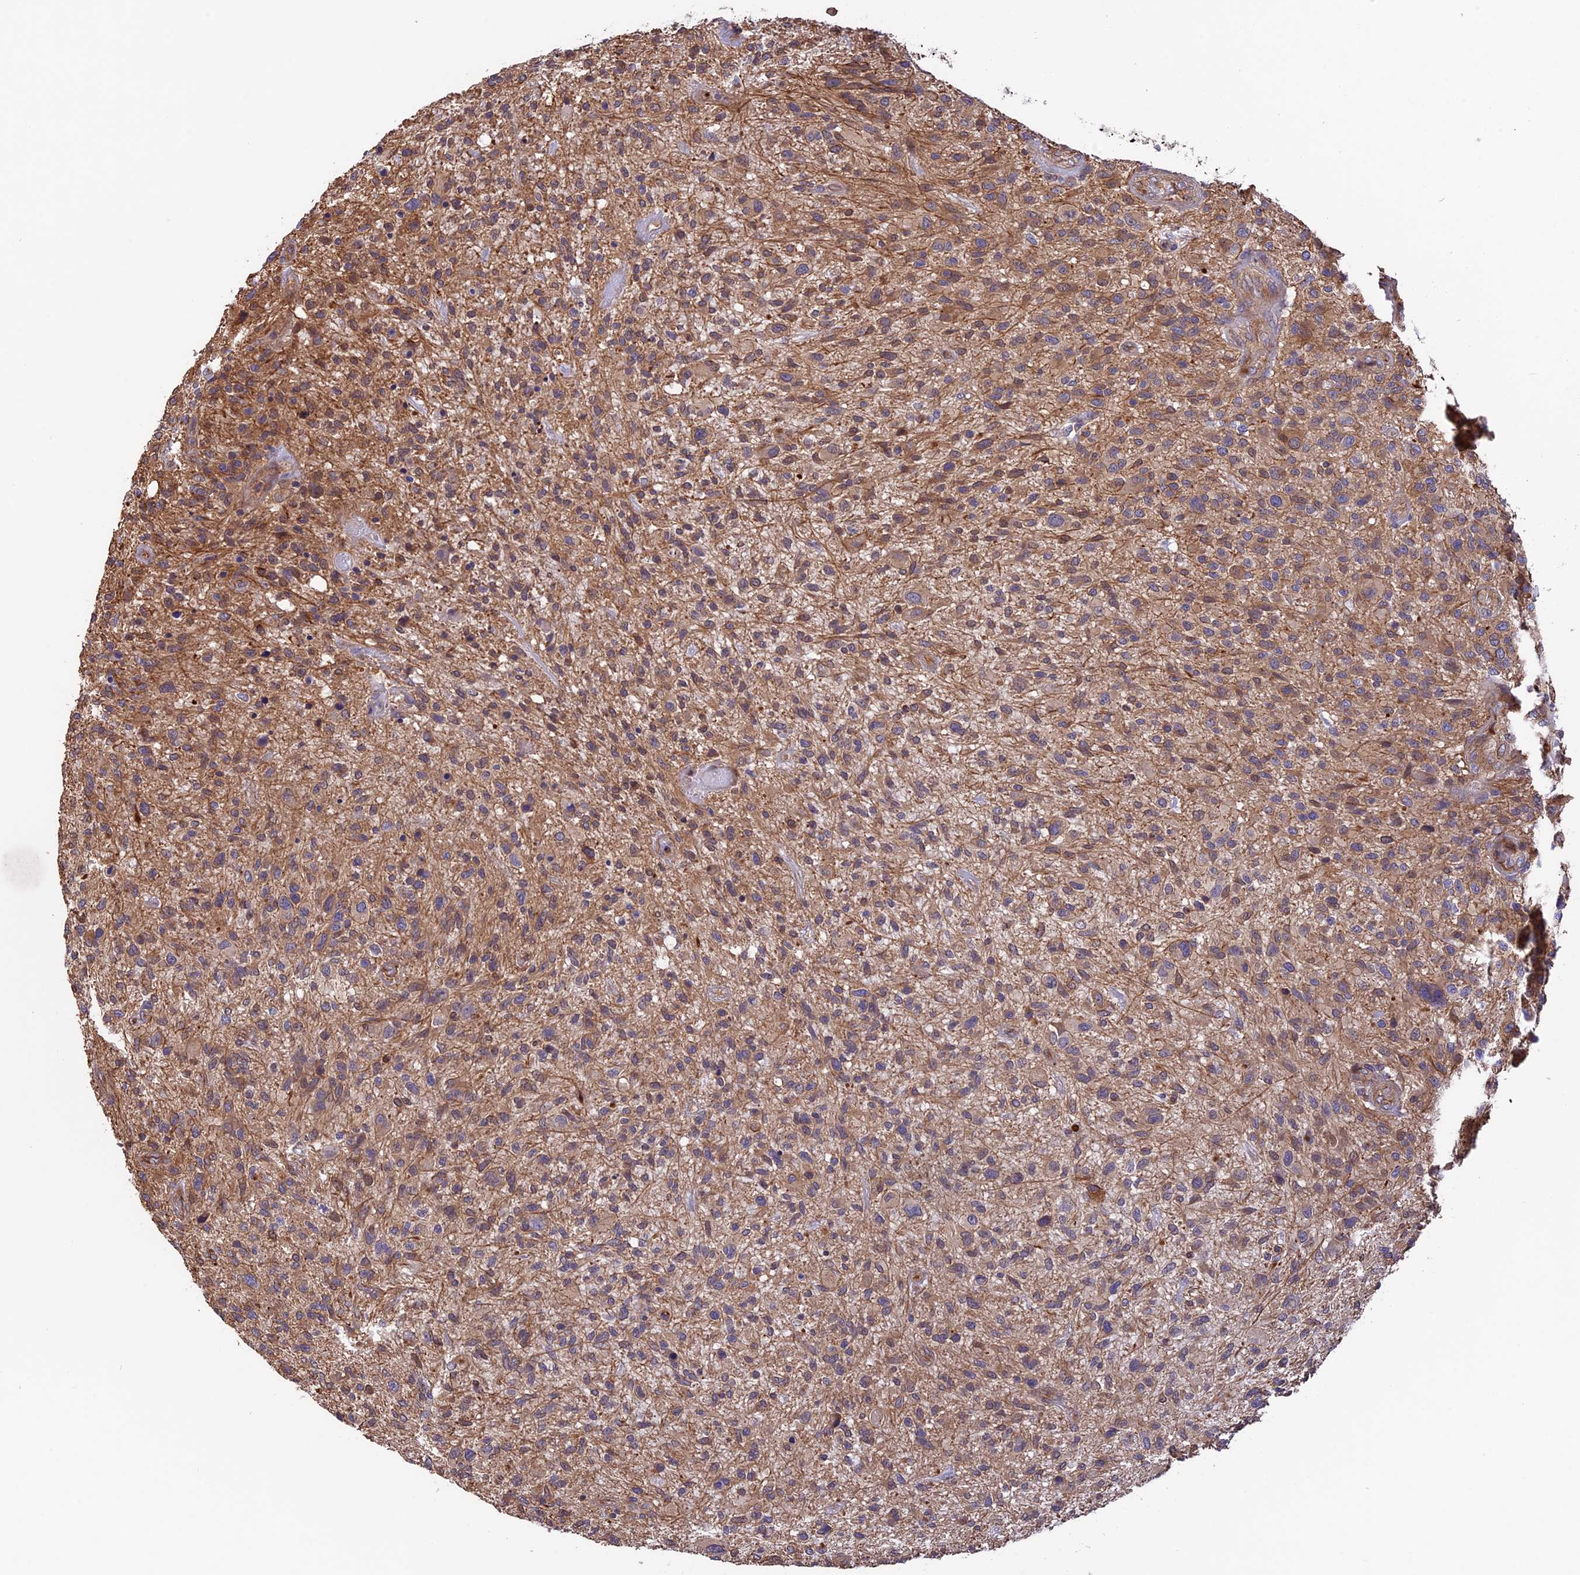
{"staining": {"intensity": "moderate", "quantity": ">75%", "location": "cytoplasmic/membranous"}, "tissue": "glioma", "cell_type": "Tumor cells", "image_type": "cancer", "snomed": [{"axis": "morphology", "description": "Glioma, malignant, High grade"}, {"axis": "topography", "description": "Brain"}], "caption": "Protein expression by immunohistochemistry shows moderate cytoplasmic/membranous expression in approximately >75% of tumor cells in glioma. (DAB IHC, brown staining for protein, blue staining for nuclei).", "gene": "GAS8", "patient": {"sex": "male", "age": 47}}